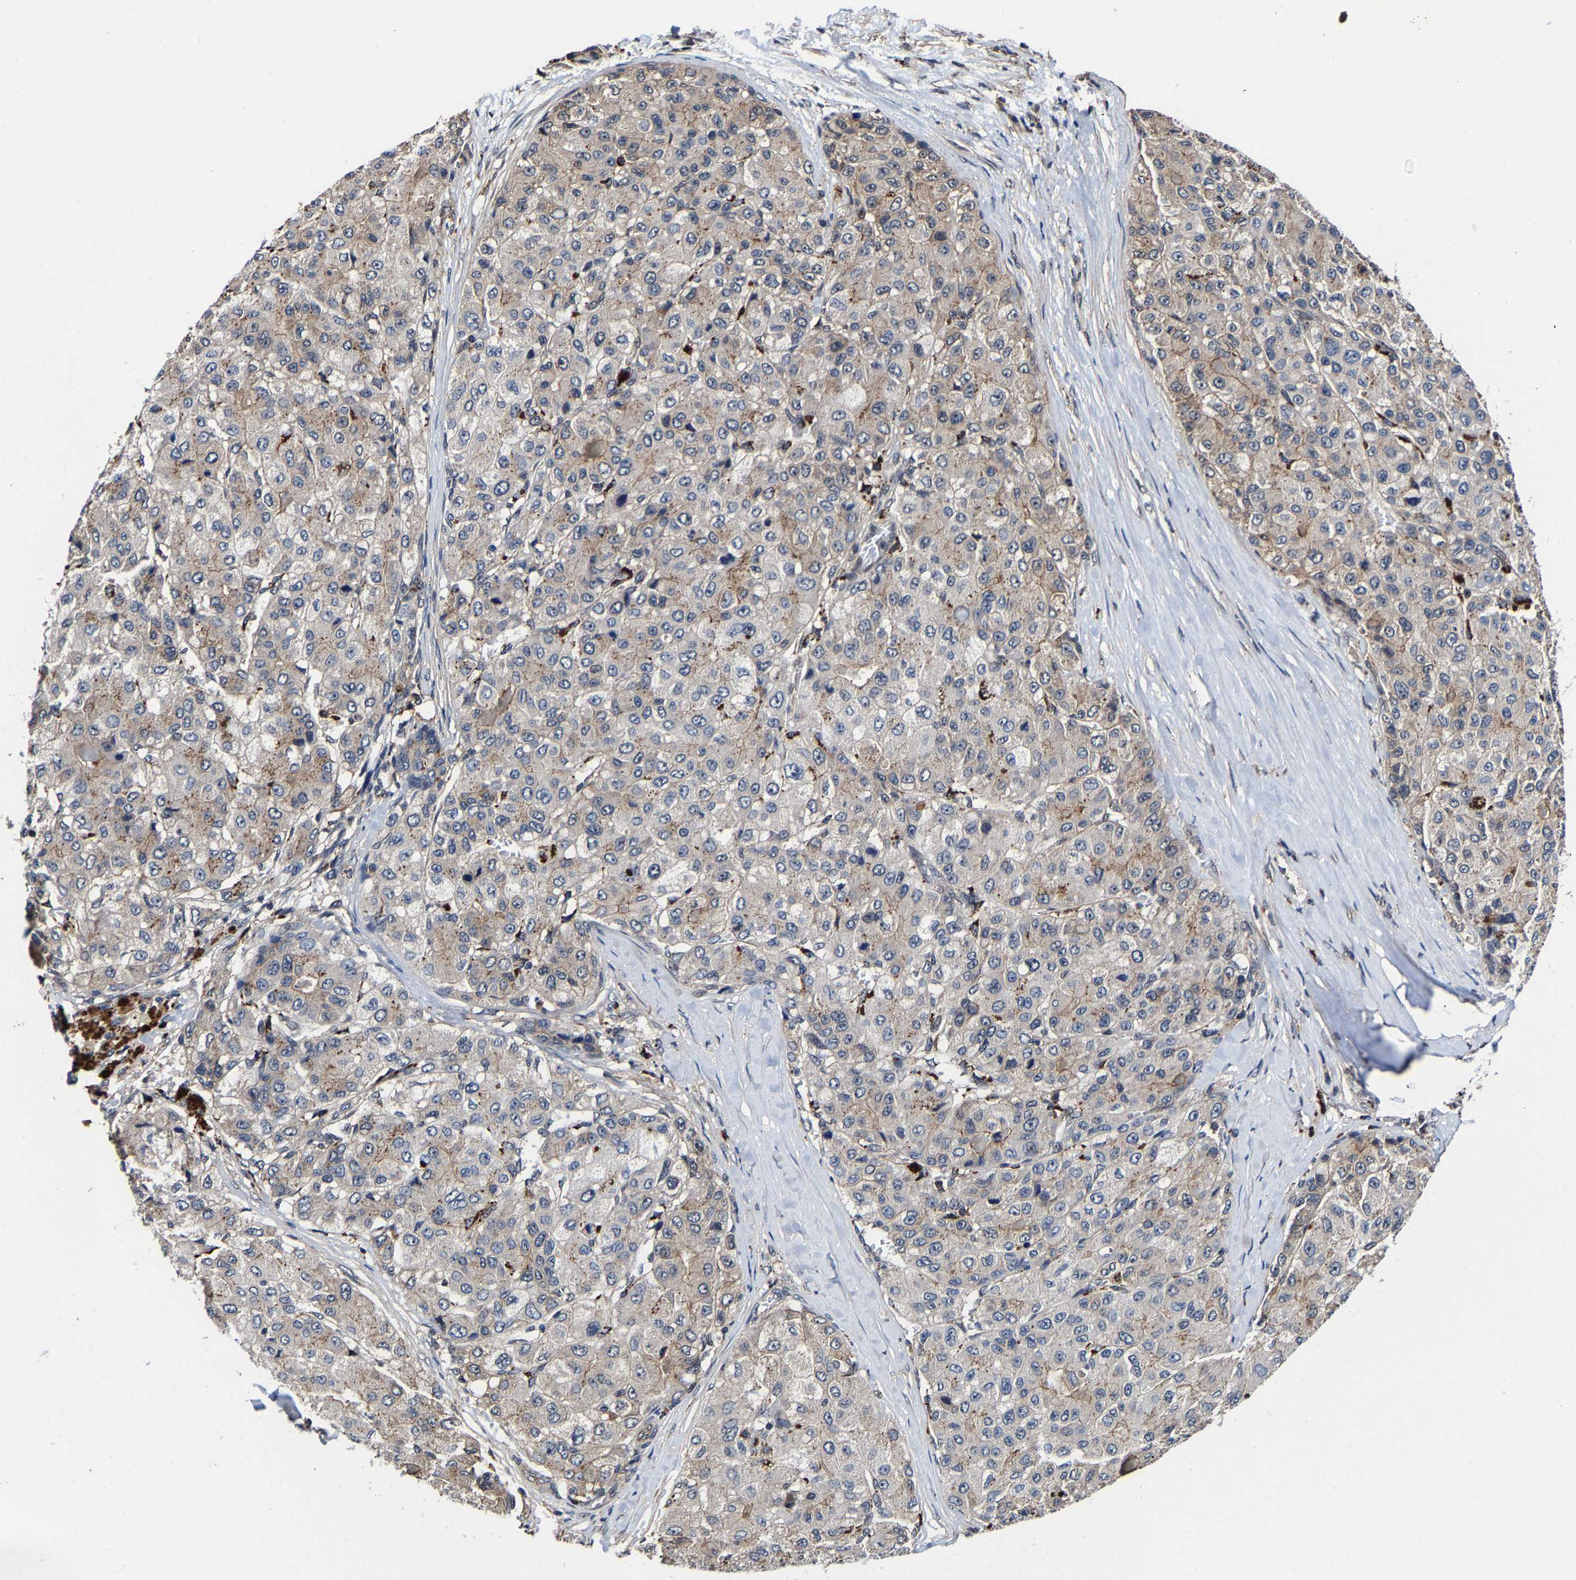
{"staining": {"intensity": "weak", "quantity": "<25%", "location": "cytoplasmic/membranous"}, "tissue": "liver cancer", "cell_type": "Tumor cells", "image_type": "cancer", "snomed": [{"axis": "morphology", "description": "Carcinoma, Hepatocellular, NOS"}, {"axis": "topography", "description": "Liver"}], "caption": "Immunohistochemistry (IHC) photomicrograph of neoplastic tissue: liver hepatocellular carcinoma stained with DAB exhibits no significant protein positivity in tumor cells. Brightfield microscopy of immunohistochemistry (IHC) stained with DAB (brown) and hematoxylin (blue), captured at high magnification.", "gene": "ZCCHC7", "patient": {"sex": "male", "age": 80}}